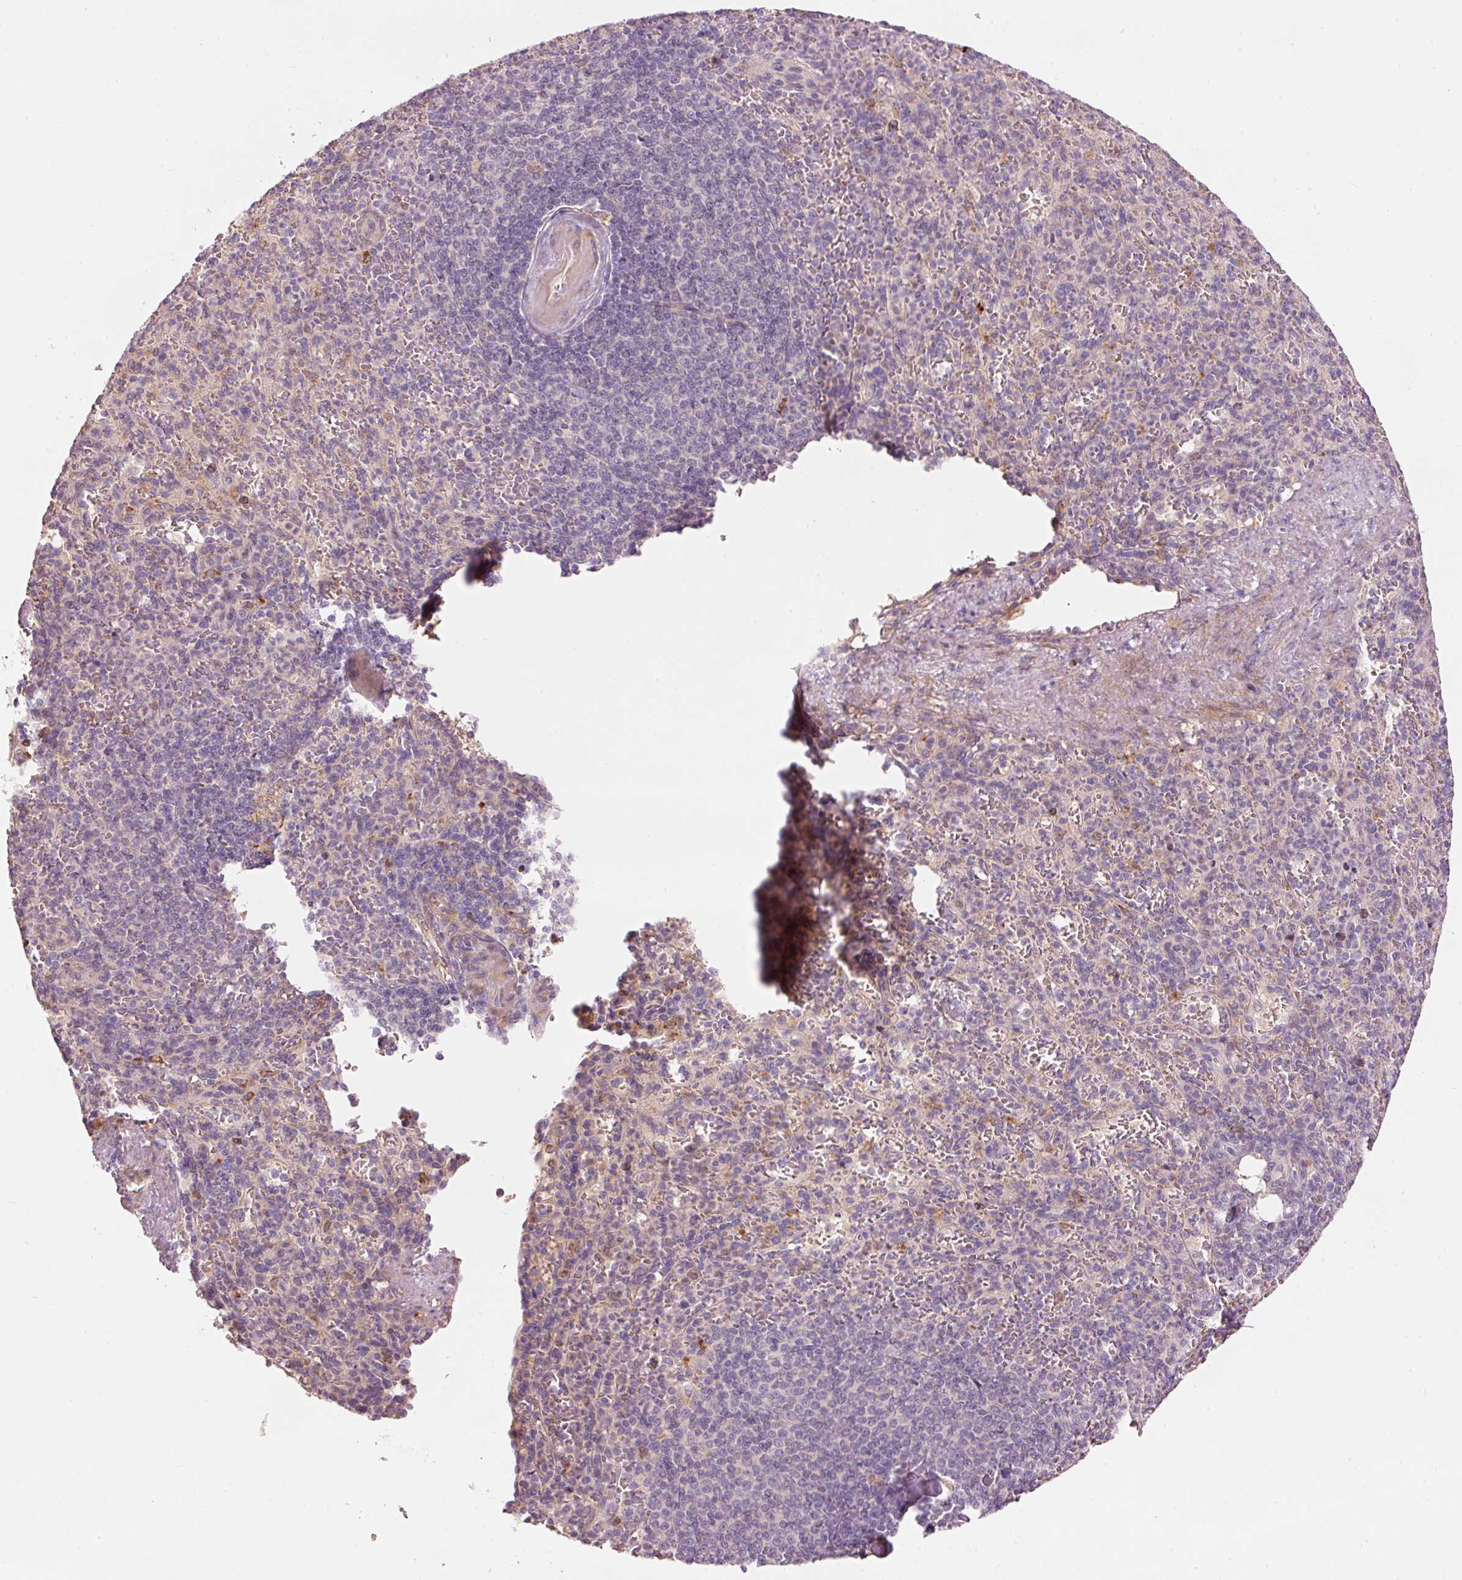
{"staining": {"intensity": "negative", "quantity": "none", "location": "none"}, "tissue": "spleen", "cell_type": "Cells in red pulp", "image_type": "normal", "snomed": [{"axis": "morphology", "description": "Normal tissue, NOS"}, {"axis": "topography", "description": "Spleen"}], "caption": "The micrograph demonstrates no staining of cells in red pulp in unremarkable spleen.", "gene": "KLHL21", "patient": {"sex": "female", "age": 74}}